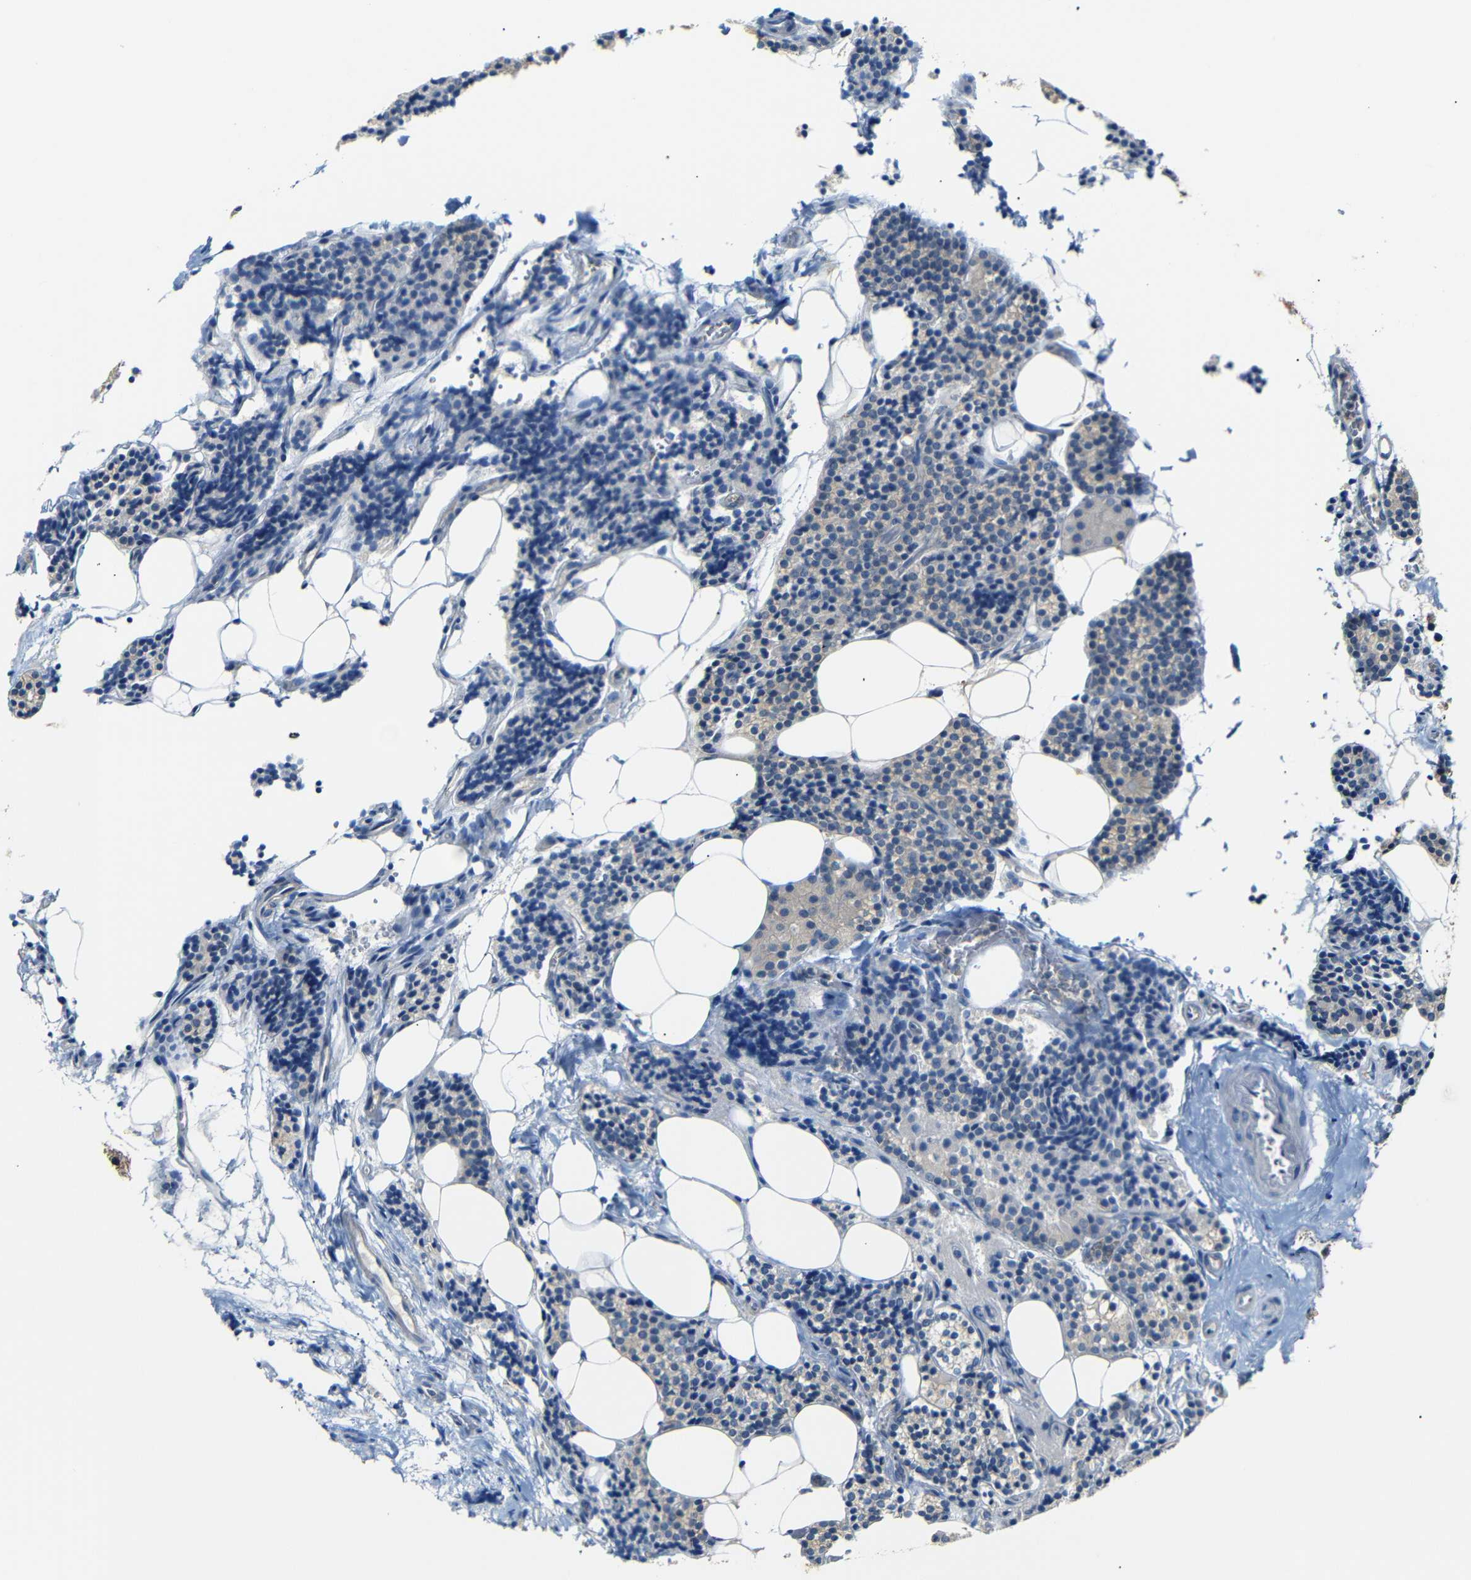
{"staining": {"intensity": "weak", "quantity": "25%-75%", "location": "cytoplasmic/membranous"}, "tissue": "parathyroid gland", "cell_type": "Glandular cells", "image_type": "normal", "snomed": [{"axis": "morphology", "description": "Normal tissue, NOS"}, {"axis": "morphology", "description": "Adenoma, NOS"}, {"axis": "topography", "description": "Parathyroid gland"}], "caption": "Immunohistochemical staining of unremarkable parathyroid gland reveals low levels of weak cytoplasmic/membranous staining in about 25%-75% of glandular cells.", "gene": "SFN", "patient": {"sex": "female", "age": 70}}